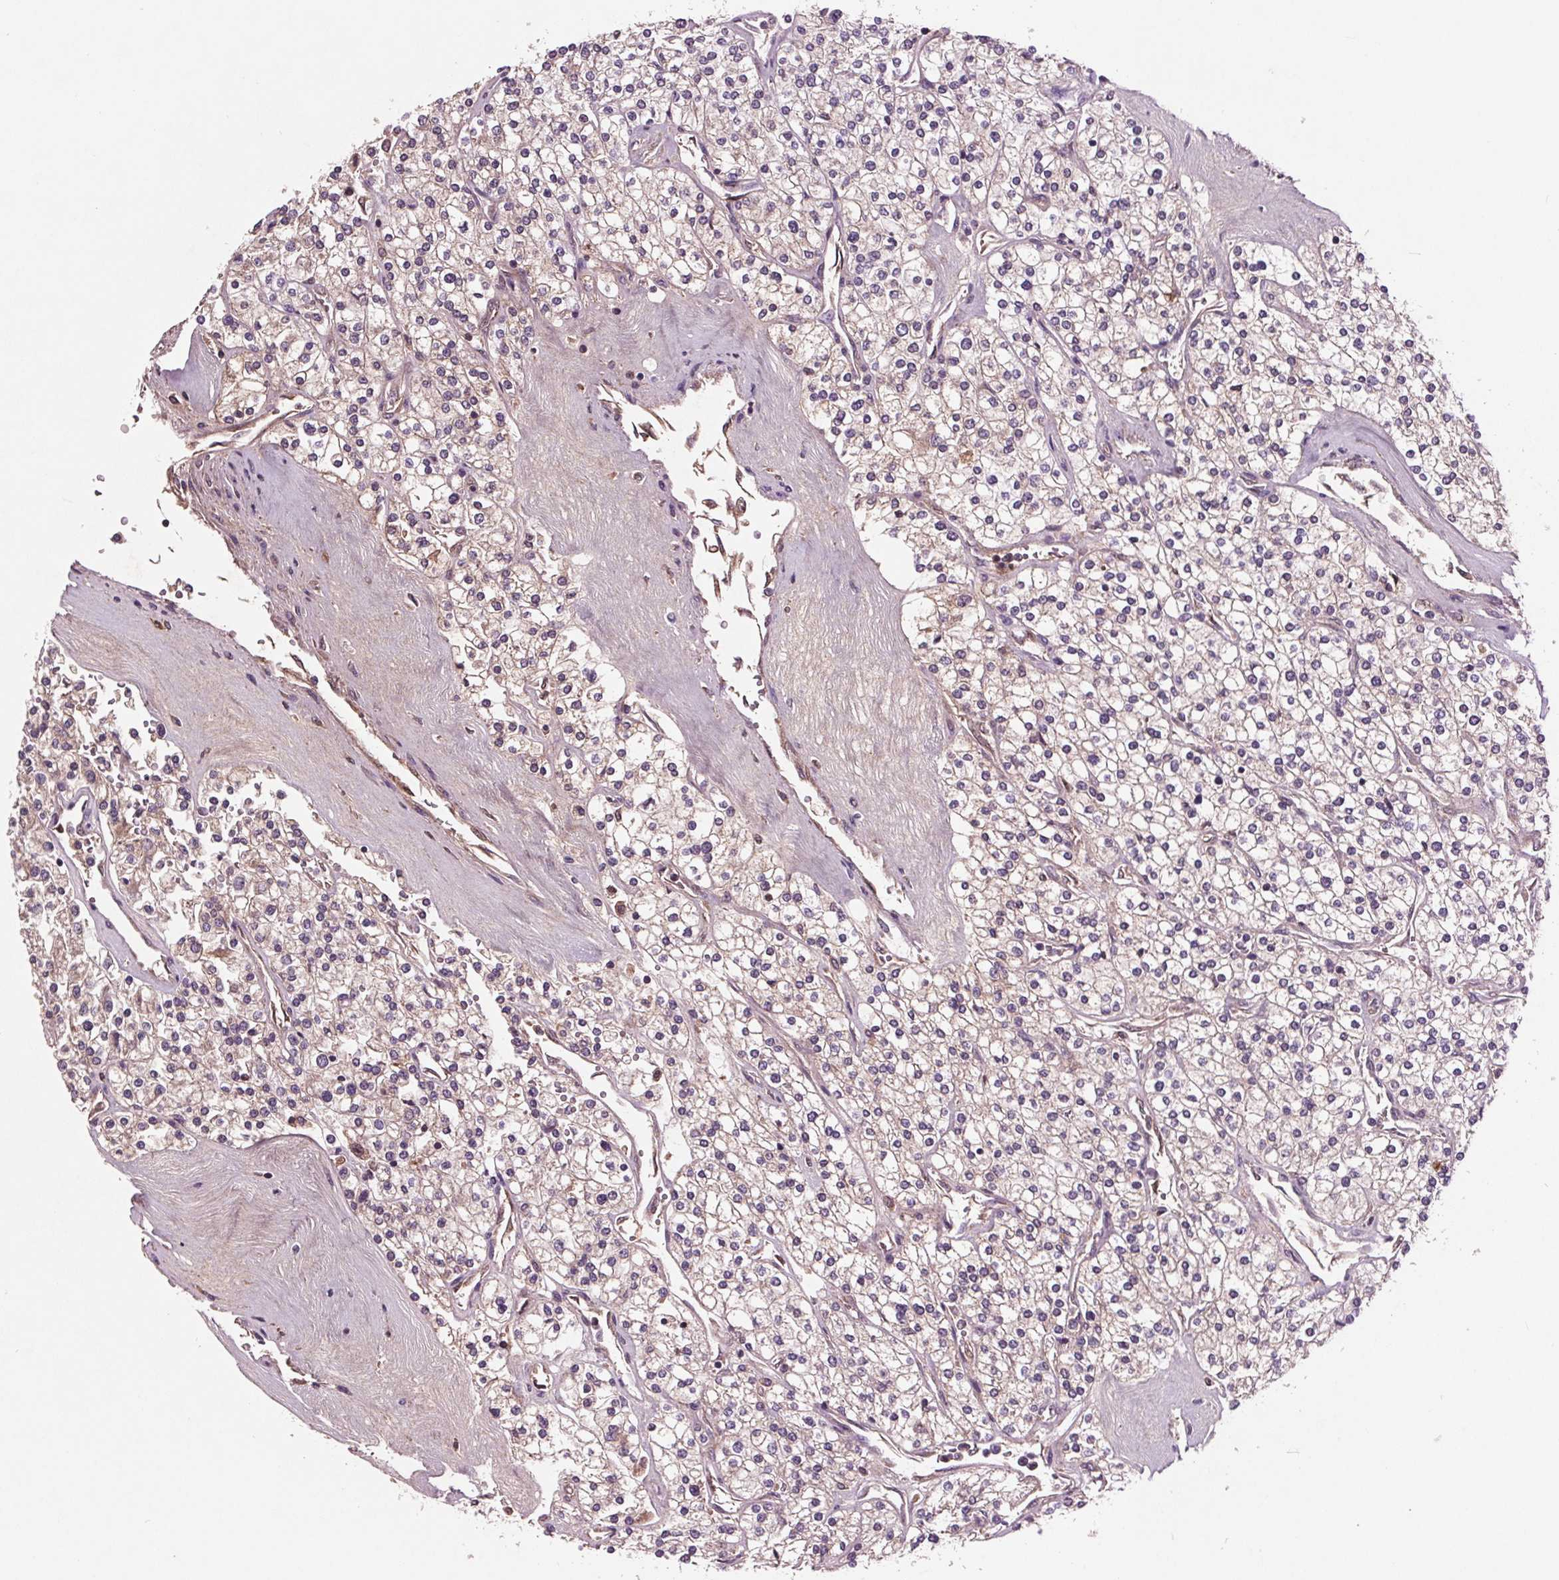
{"staining": {"intensity": "weak", "quantity": "25%-75%", "location": "cytoplasmic/membranous"}, "tissue": "renal cancer", "cell_type": "Tumor cells", "image_type": "cancer", "snomed": [{"axis": "morphology", "description": "Adenocarcinoma, NOS"}, {"axis": "topography", "description": "Kidney"}], "caption": "About 25%-75% of tumor cells in renal cancer demonstrate weak cytoplasmic/membranous protein positivity as visualized by brown immunohistochemical staining.", "gene": "C6", "patient": {"sex": "male", "age": 80}}